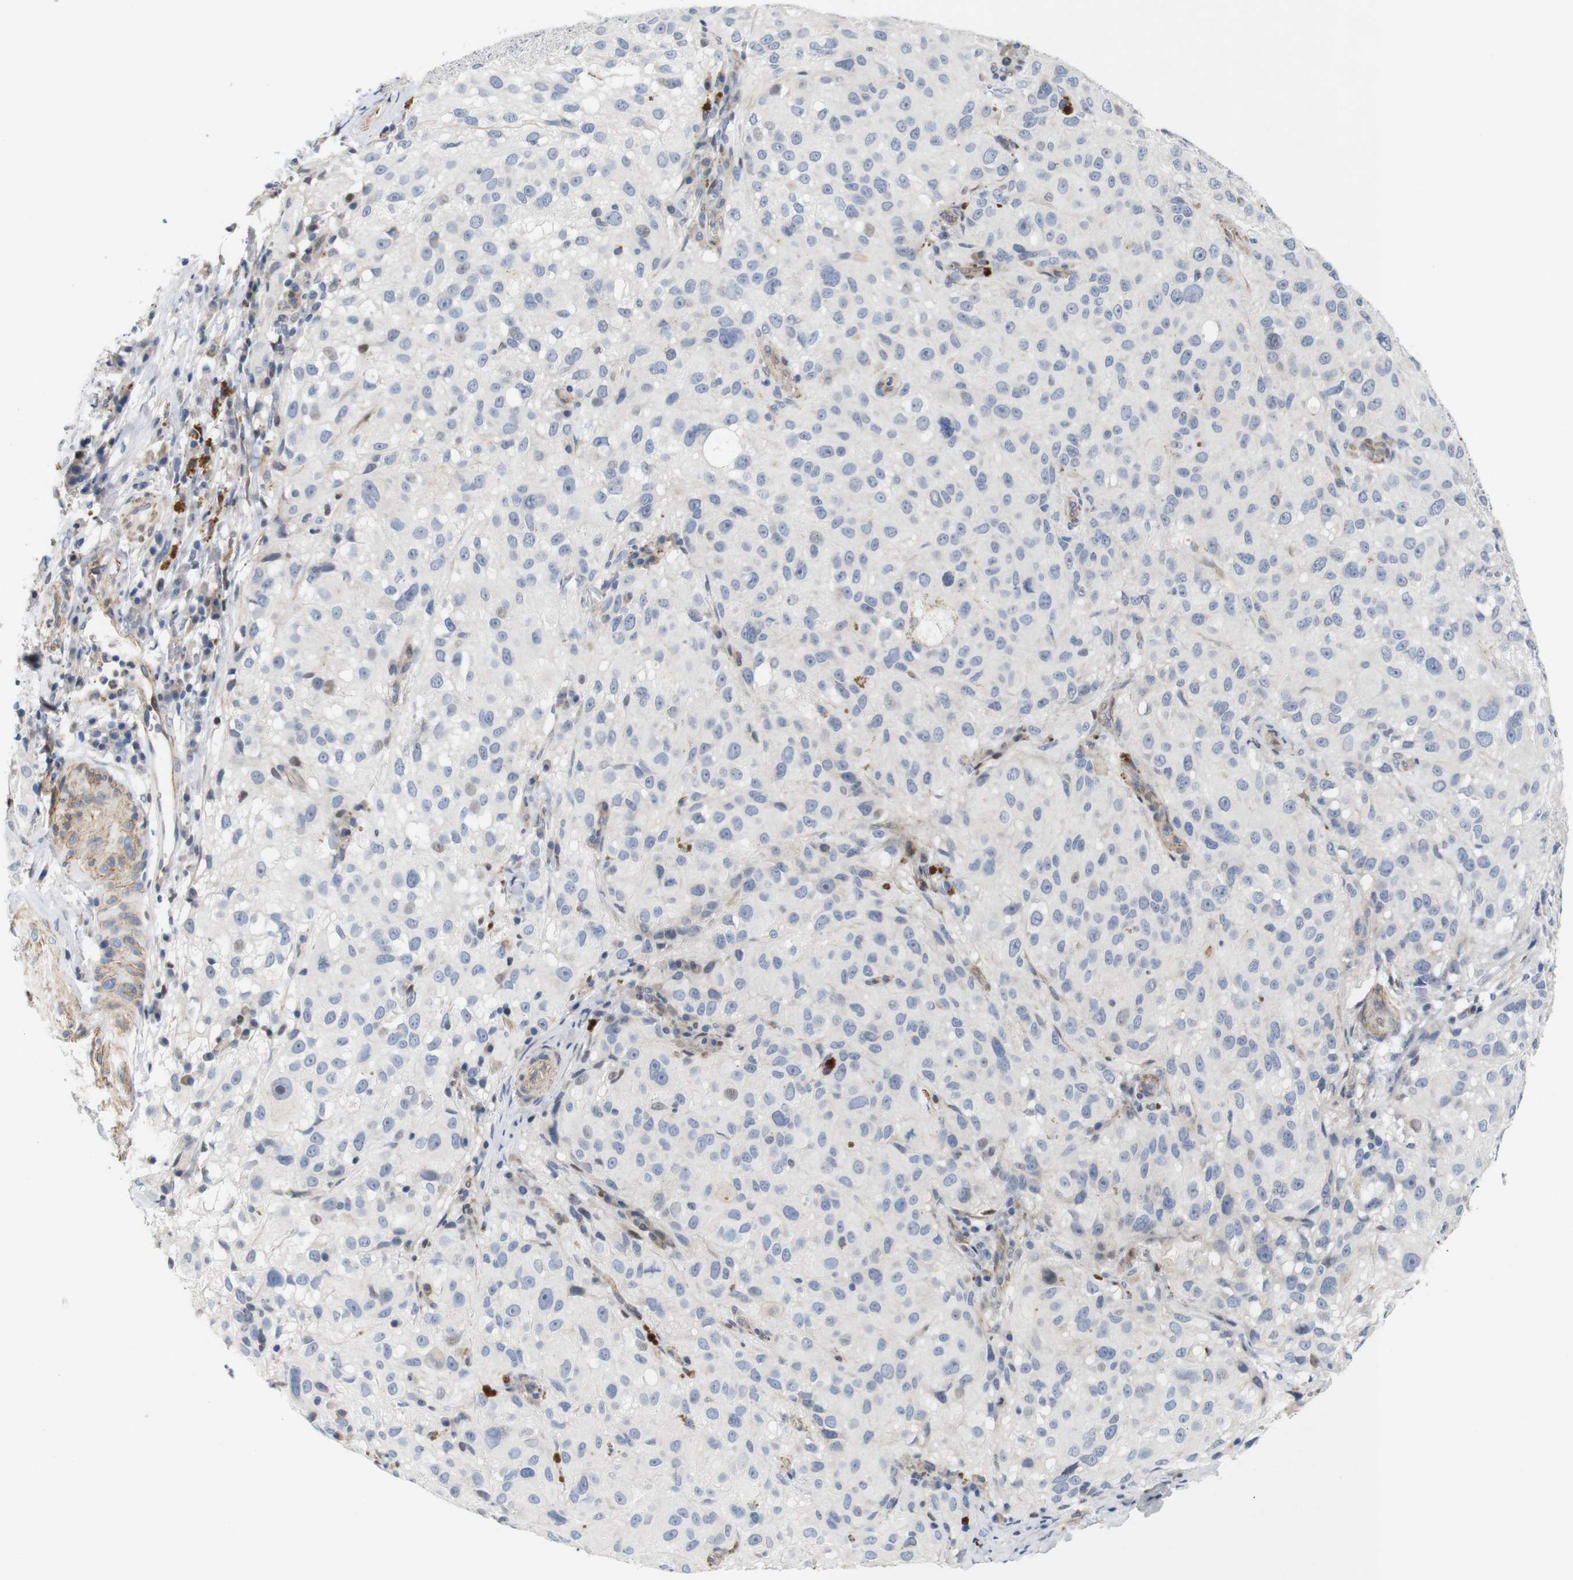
{"staining": {"intensity": "weak", "quantity": "<25%", "location": "nuclear"}, "tissue": "melanoma", "cell_type": "Tumor cells", "image_type": "cancer", "snomed": [{"axis": "morphology", "description": "Necrosis, NOS"}, {"axis": "morphology", "description": "Malignant melanoma, NOS"}, {"axis": "topography", "description": "Skin"}], "caption": "Human melanoma stained for a protein using IHC displays no positivity in tumor cells.", "gene": "CYB561", "patient": {"sex": "female", "age": 87}}